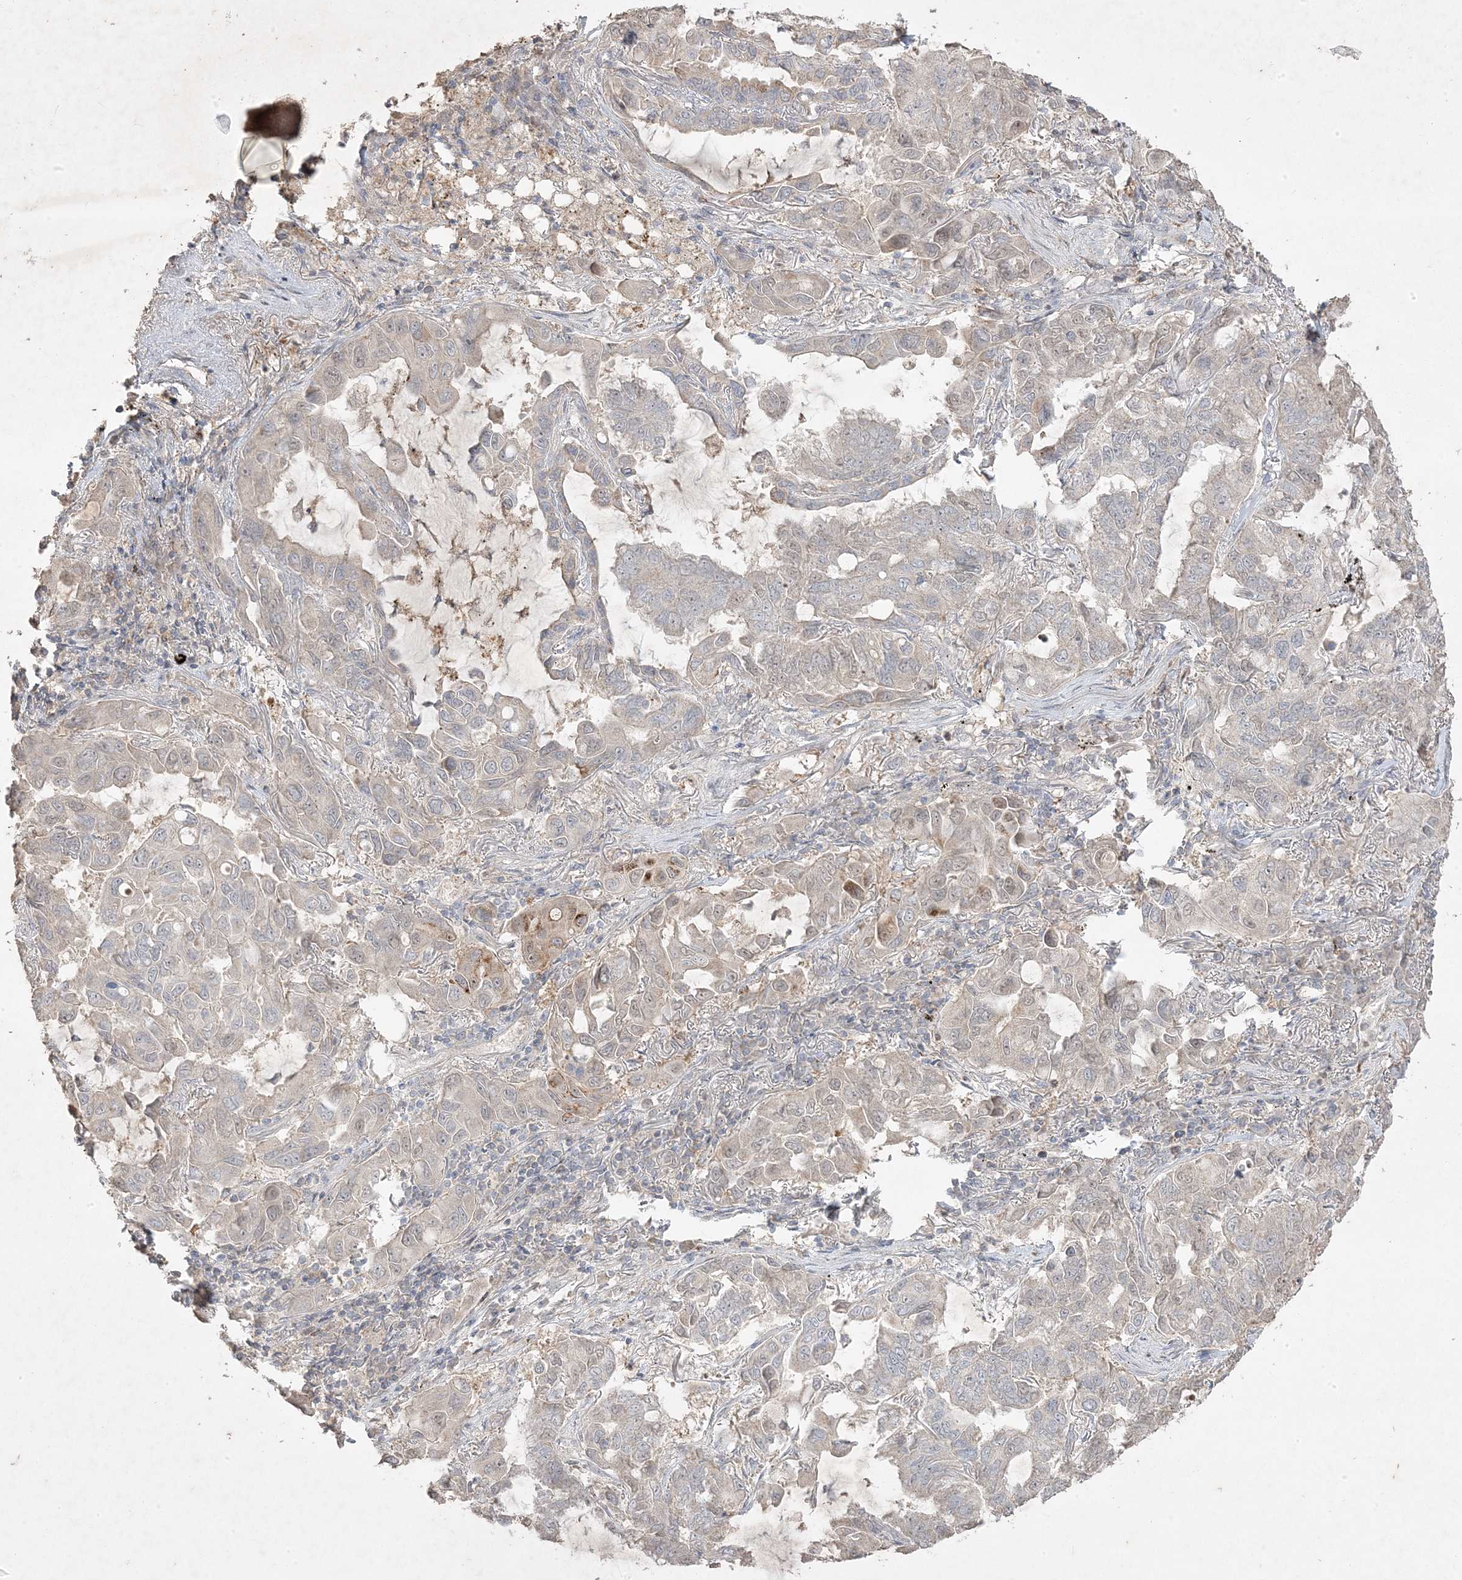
{"staining": {"intensity": "negative", "quantity": "none", "location": "none"}, "tissue": "lung cancer", "cell_type": "Tumor cells", "image_type": "cancer", "snomed": [{"axis": "morphology", "description": "Adenocarcinoma, NOS"}, {"axis": "topography", "description": "Lung"}], "caption": "This is a photomicrograph of immunohistochemistry staining of adenocarcinoma (lung), which shows no expression in tumor cells. (DAB IHC, high magnification).", "gene": "RGL4", "patient": {"sex": "male", "age": 64}}